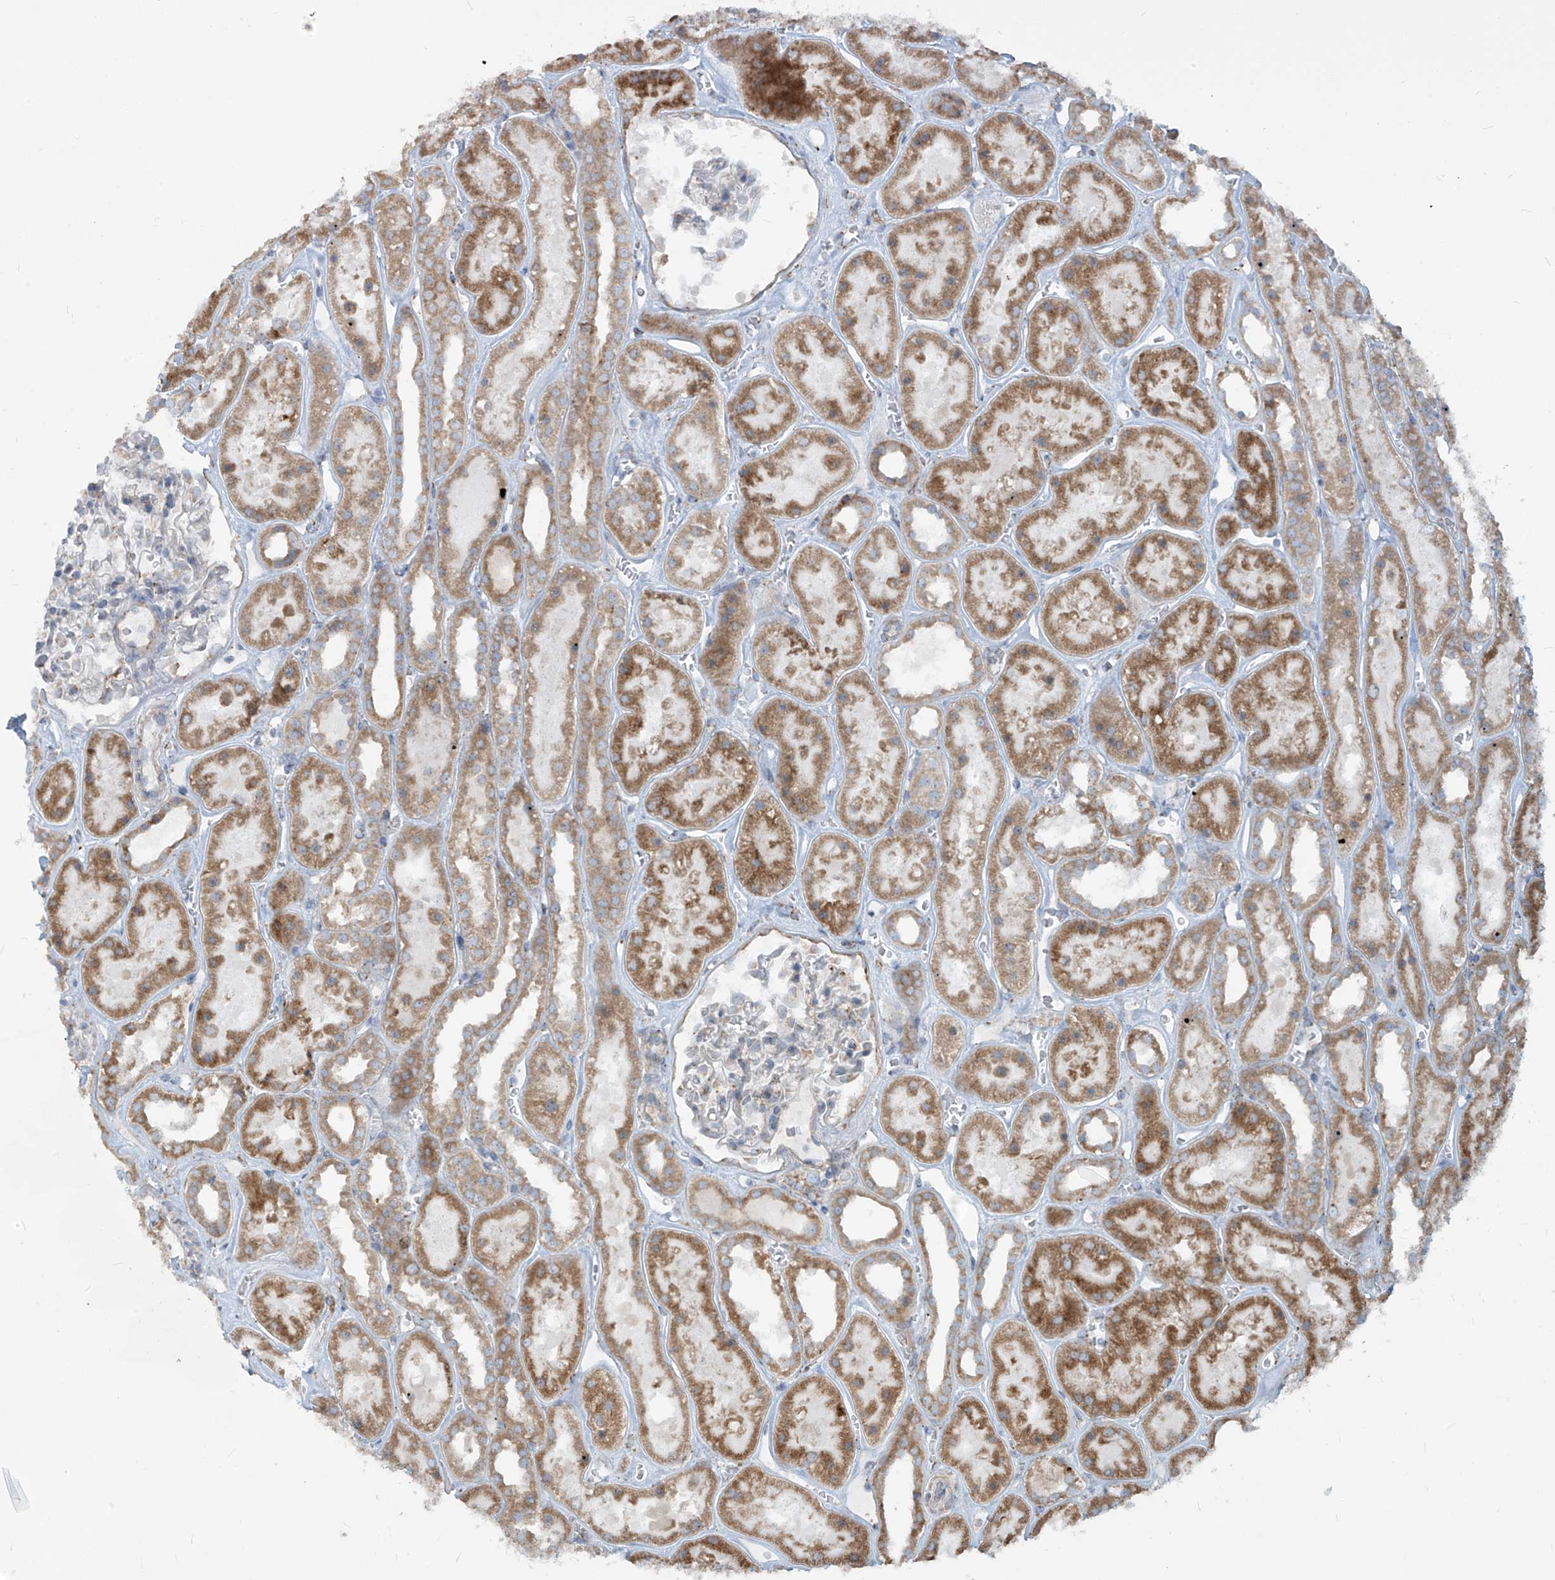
{"staining": {"intensity": "weak", "quantity": "<25%", "location": "cytoplasmic/membranous"}, "tissue": "kidney", "cell_type": "Cells in glomeruli", "image_type": "normal", "snomed": [{"axis": "morphology", "description": "Normal tissue, NOS"}, {"axis": "topography", "description": "Kidney"}], "caption": "Immunohistochemical staining of unremarkable kidney demonstrates no significant expression in cells in glomeruli. Nuclei are stained in blue.", "gene": "KATNIP", "patient": {"sex": "female", "age": 41}}